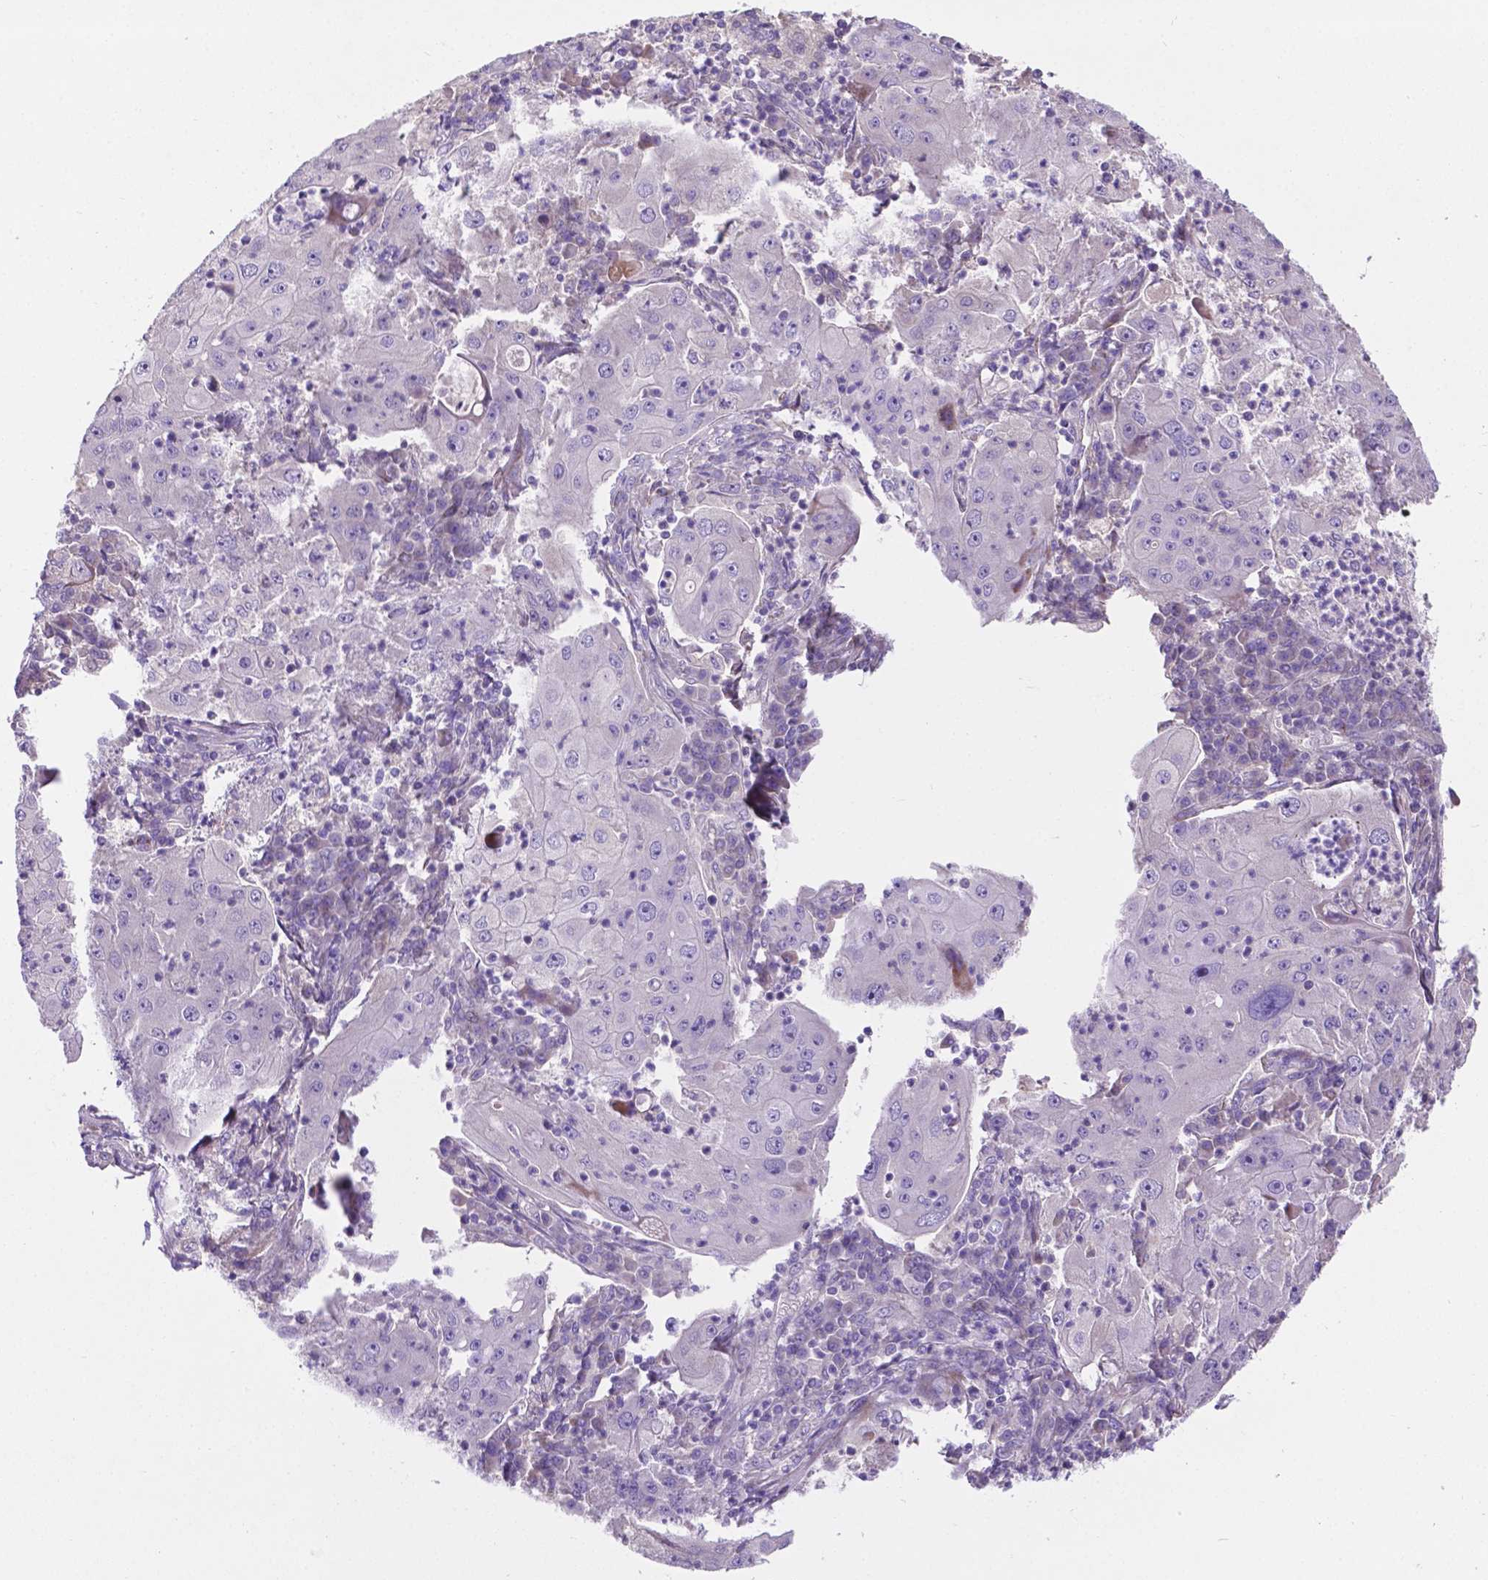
{"staining": {"intensity": "negative", "quantity": "none", "location": "none"}, "tissue": "lung cancer", "cell_type": "Tumor cells", "image_type": "cancer", "snomed": [{"axis": "morphology", "description": "Squamous cell carcinoma, NOS"}, {"axis": "topography", "description": "Lung"}], "caption": "Tumor cells are negative for protein expression in human lung cancer (squamous cell carcinoma).", "gene": "PFKFB4", "patient": {"sex": "female", "age": 59}}